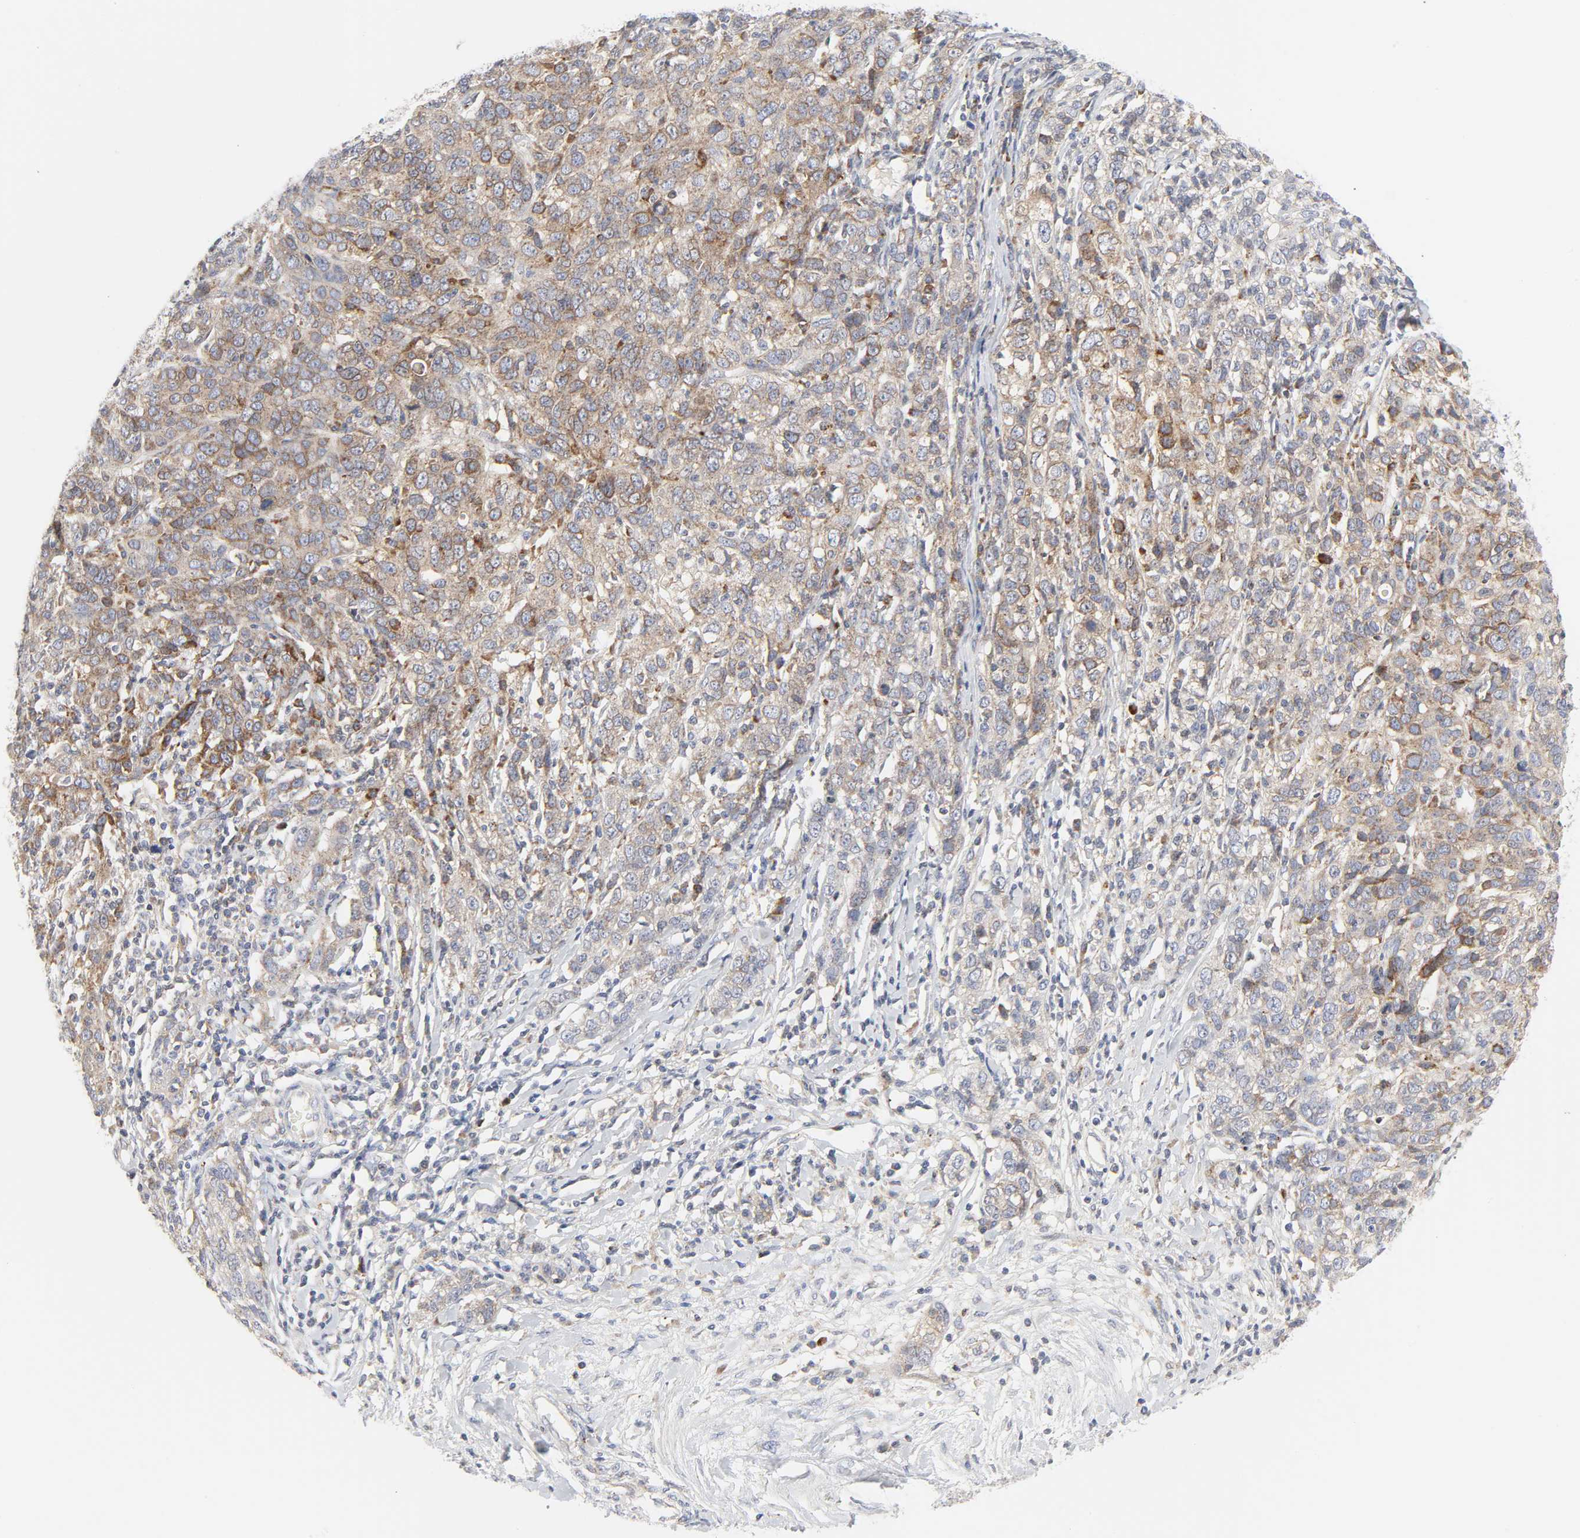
{"staining": {"intensity": "moderate", "quantity": ">75%", "location": "cytoplasmic/membranous"}, "tissue": "ovarian cancer", "cell_type": "Tumor cells", "image_type": "cancer", "snomed": [{"axis": "morphology", "description": "Cystadenocarcinoma, serous, NOS"}, {"axis": "topography", "description": "Ovary"}], "caption": "Immunohistochemical staining of human serous cystadenocarcinoma (ovarian) demonstrates medium levels of moderate cytoplasmic/membranous protein positivity in about >75% of tumor cells.", "gene": "LRP6", "patient": {"sex": "female", "age": 71}}